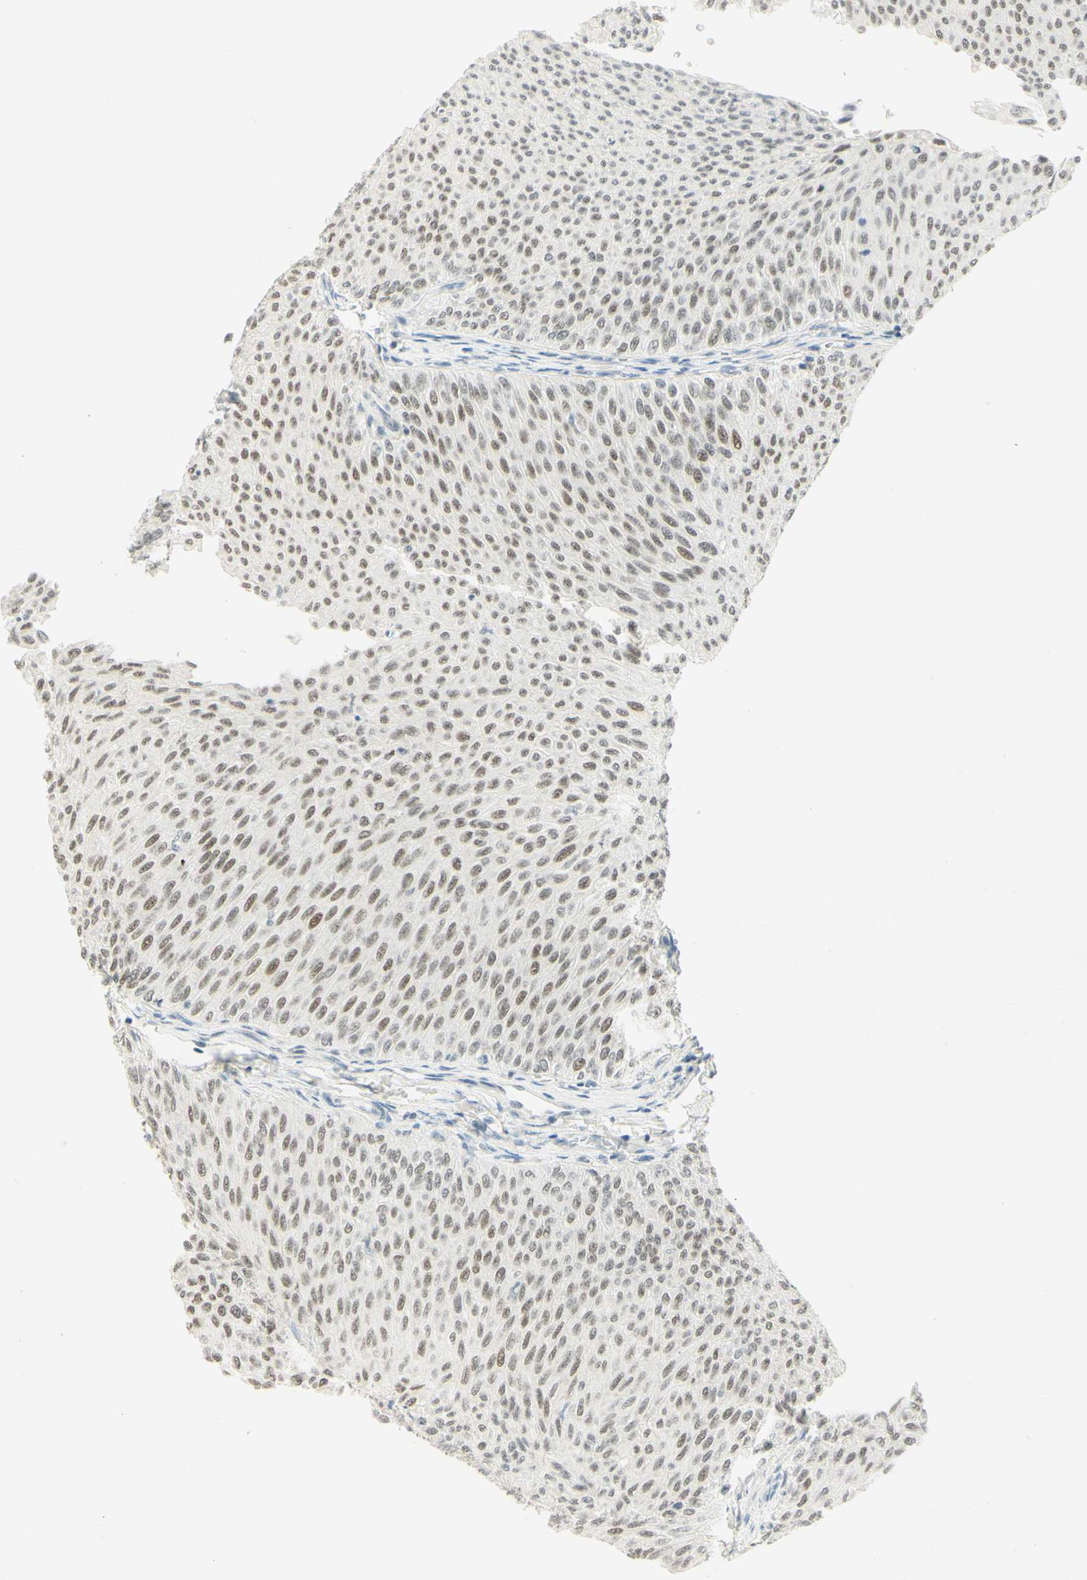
{"staining": {"intensity": "weak", "quantity": ">75%", "location": "nuclear"}, "tissue": "urothelial cancer", "cell_type": "Tumor cells", "image_type": "cancer", "snomed": [{"axis": "morphology", "description": "Urothelial carcinoma, Low grade"}, {"axis": "topography", "description": "Urinary bladder"}], "caption": "Immunohistochemistry (IHC) image of human urothelial cancer stained for a protein (brown), which shows low levels of weak nuclear positivity in approximately >75% of tumor cells.", "gene": "PMS2", "patient": {"sex": "male", "age": 78}}